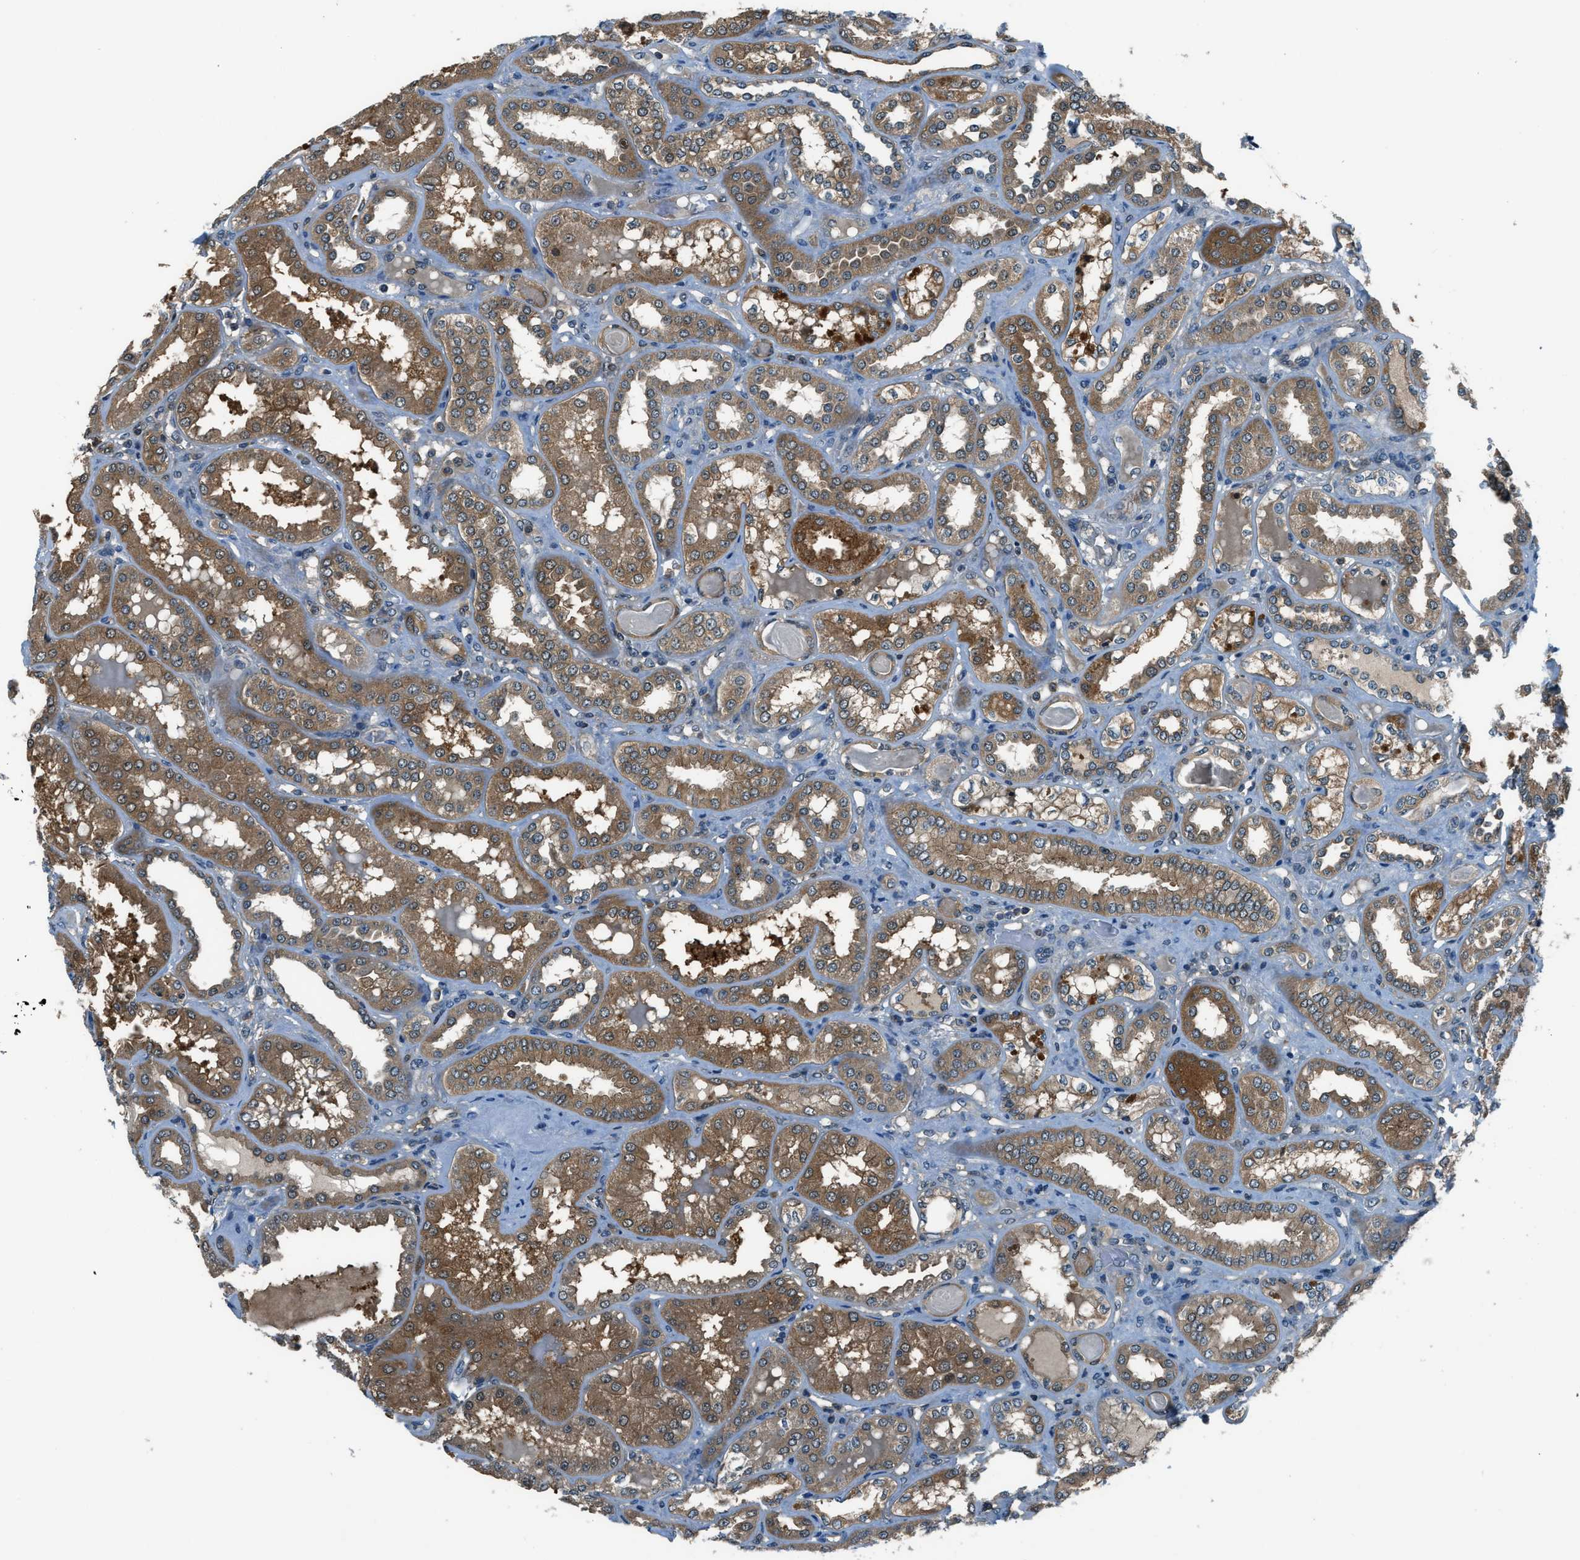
{"staining": {"intensity": "weak", "quantity": "<25%", "location": "cytoplasmic/membranous"}, "tissue": "kidney", "cell_type": "Cells in glomeruli", "image_type": "normal", "snomed": [{"axis": "morphology", "description": "Normal tissue, NOS"}, {"axis": "topography", "description": "Kidney"}], "caption": "IHC histopathology image of benign human kidney stained for a protein (brown), which reveals no expression in cells in glomeruli.", "gene": "HEBP2", "patient": {"sex": "female", "age": 56}}